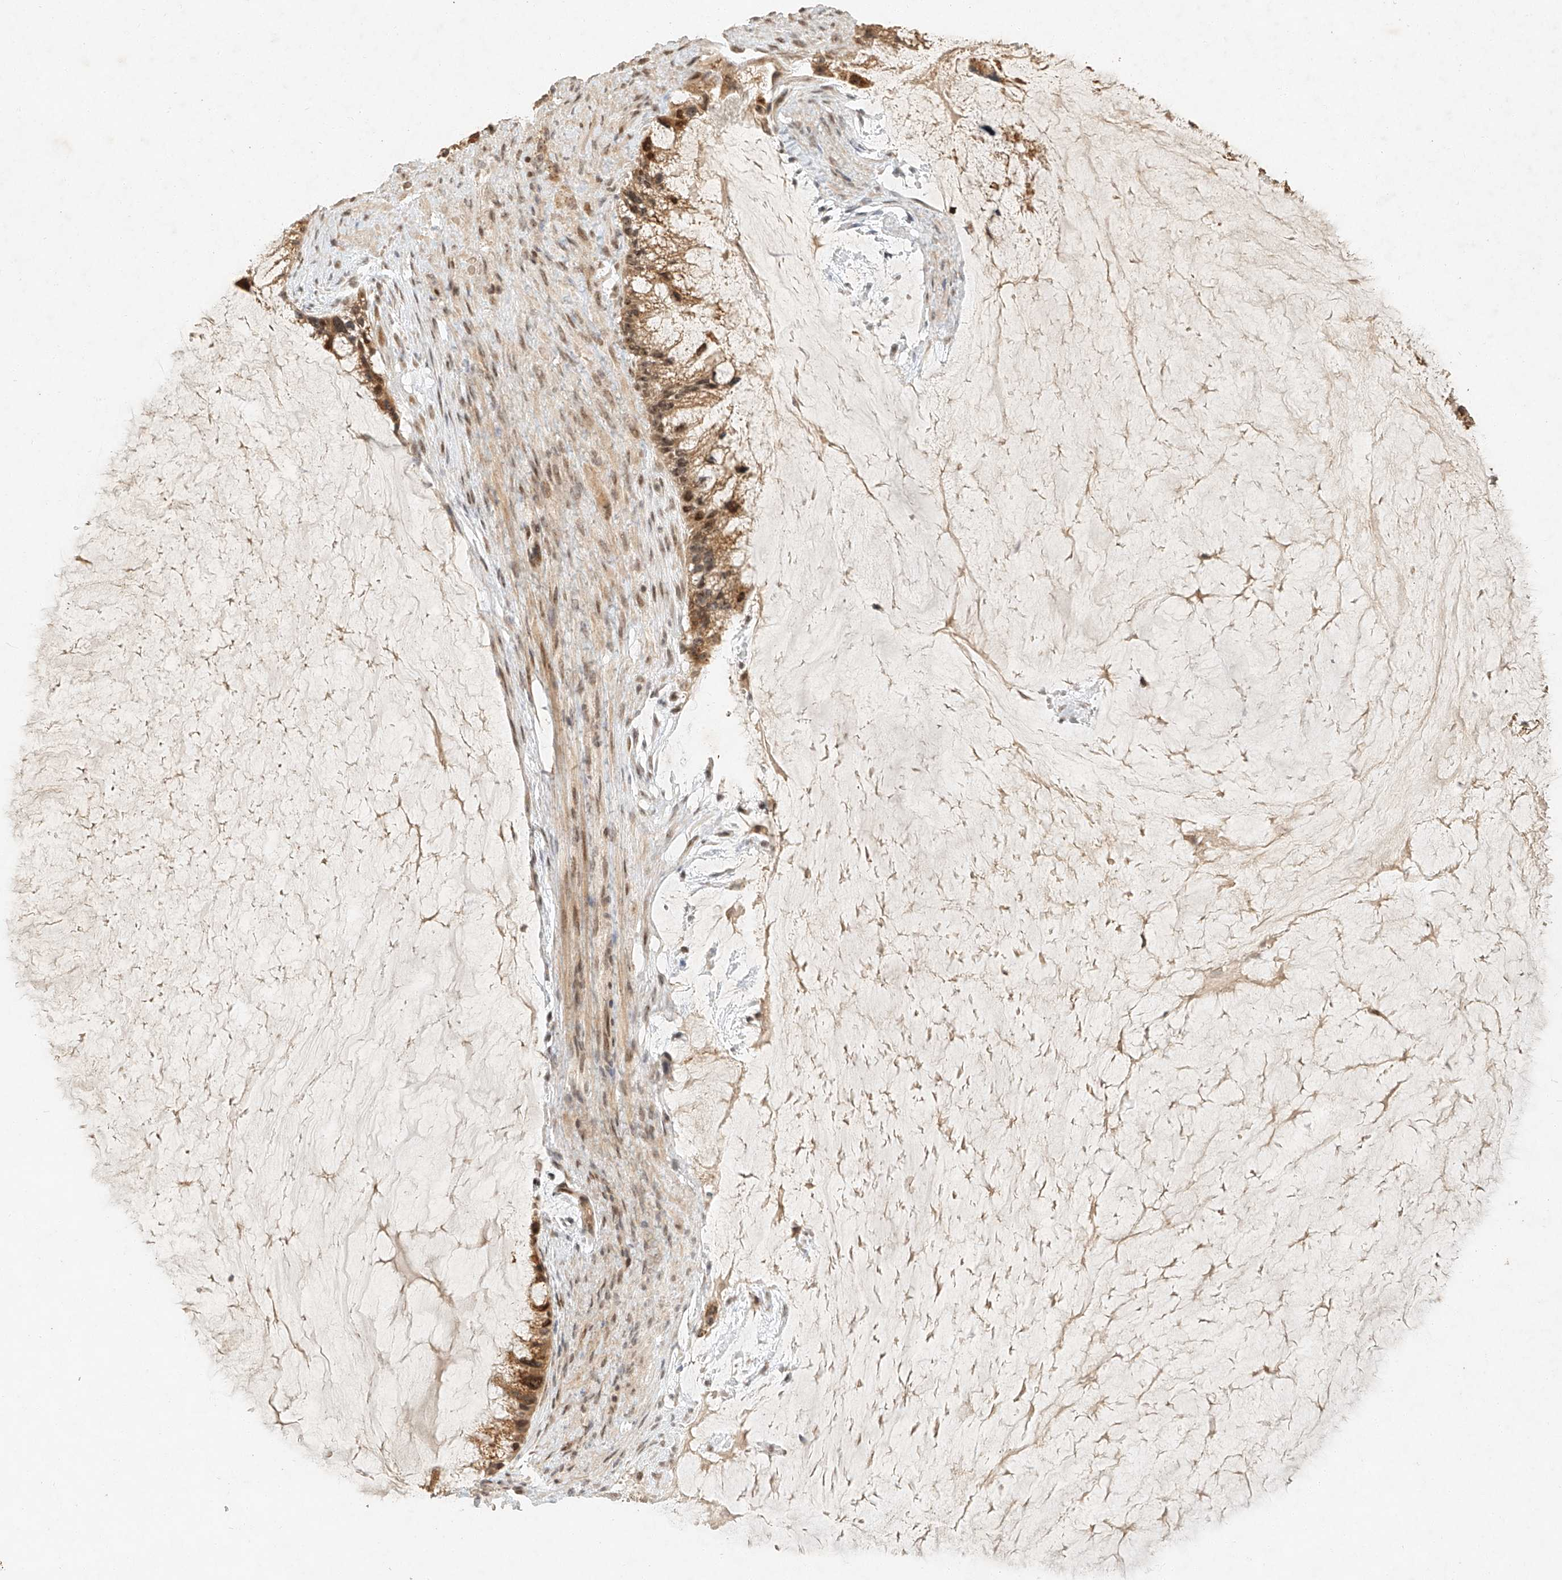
{"staining": {"intensity": "moderate", "quantity": ">75%", "location": "cytoplasmic/membranous,nuclear"}, "tissue": "ovarian cancer", "cell_type": "Tumor cells", "image_type": "cancer", "snomed": [{"axis": "morphology", "description": "Cystadenocarcinoma, mucinous, NOS"}, {"axis": "topography", "description": "Ovary"}], "caption": "Protein analysis of ovarian cancer (mucinous cystadenocarcinoma) tissue displays moderate cytoplasmic/membranous and nuclear positivity in approximately >75% of tumor cells. The staining was performed using DAB, with brown indicating positive protein expression. Nuclei are stained blue with hematoxylin.", "gene": "CXorf58", "patient": {"sex": "female", "age": 37}}